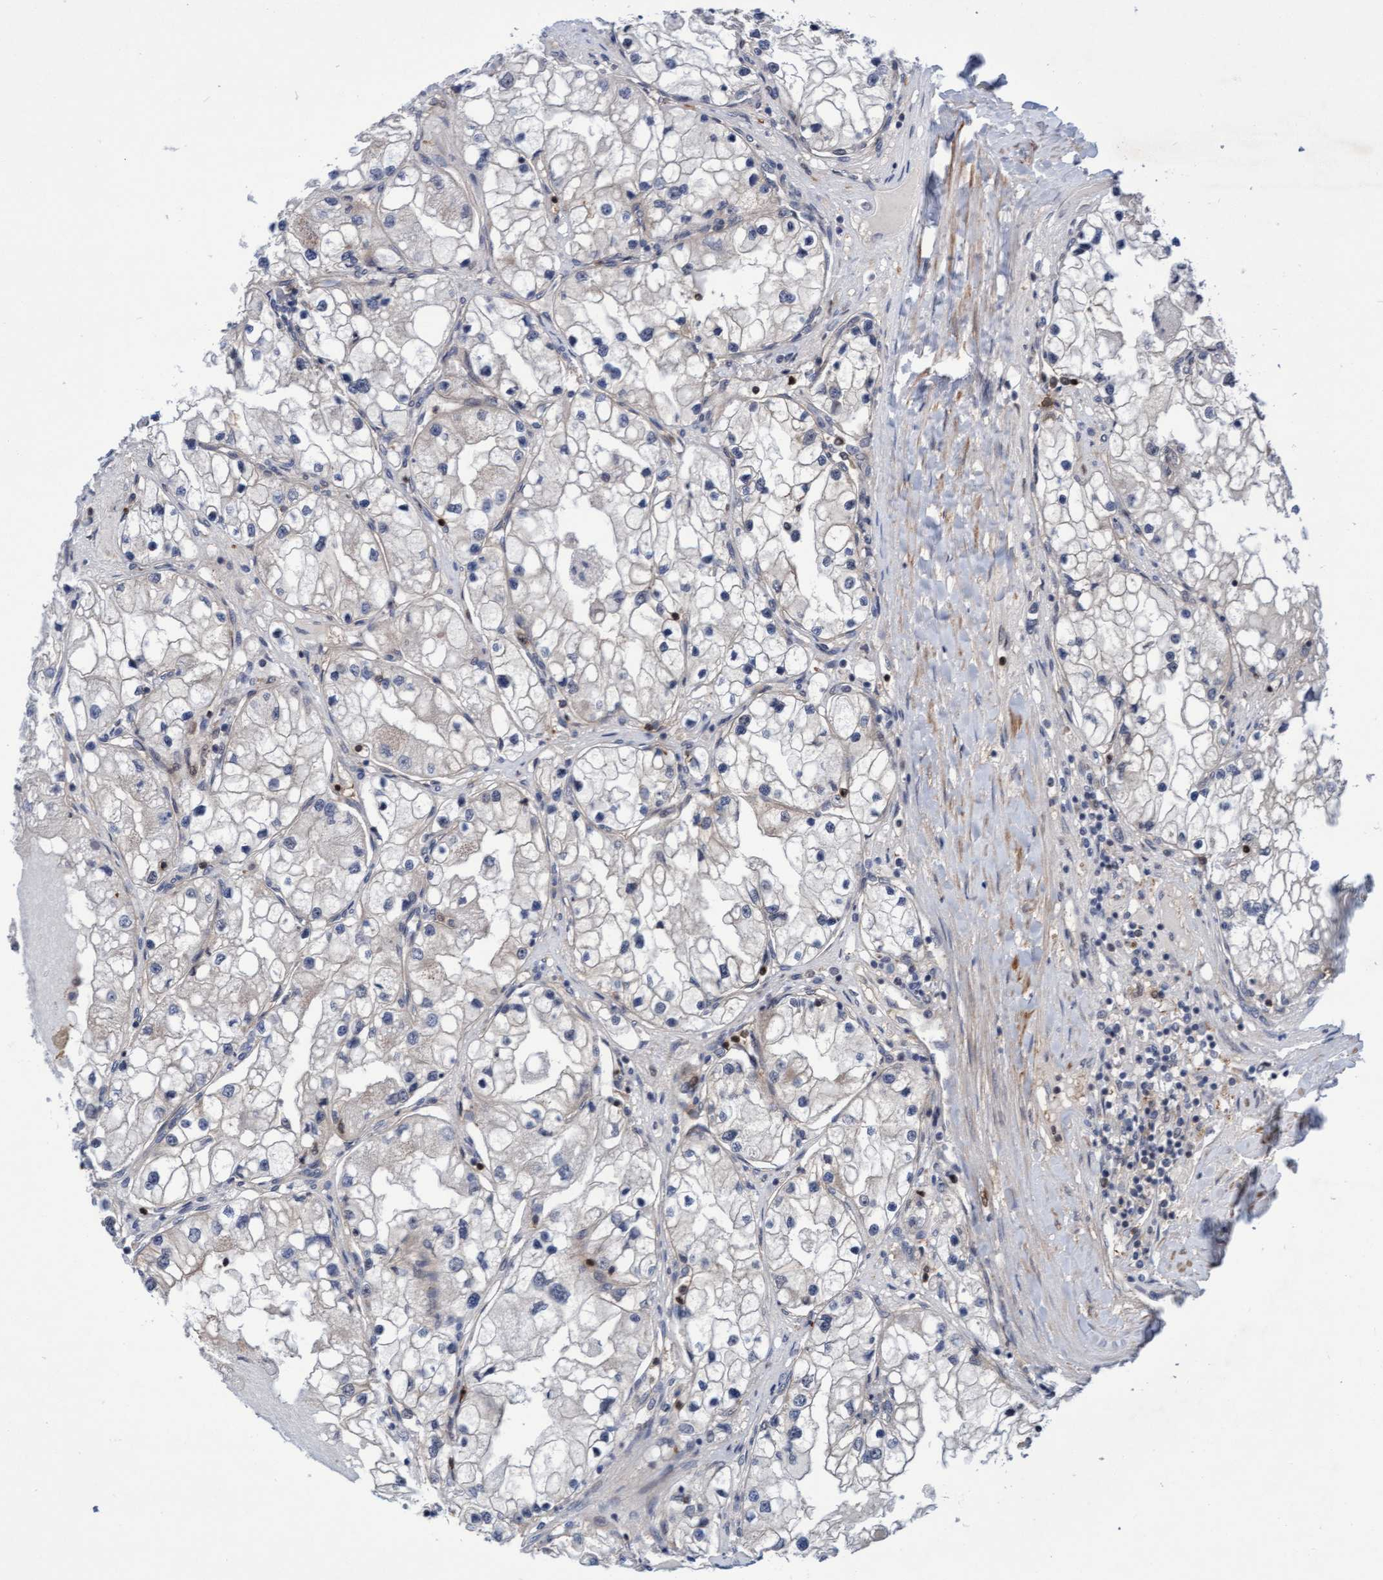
{"staining": {"intensity": "negative", "quantity": "none", "location": "none"}, "tissue": "renal cancer", "cell_type": "Tumor cells", "image_type": "cancer", "snomed": [{"axis": "morphology", "description": "Adenocarcinoma, NOS"}, {"axis": "topography", "description": "Kidney"}], "caption": "Immunohistochemistry of human renal adenocarcinoma reveals no positivity in tumor cells. (DAB immunohistochemistry (IHC) visualized using brightfield microscopy, high magnification).", "gene": "RAP1GAP2", "patient": {"sex": "male", "age": 68}}